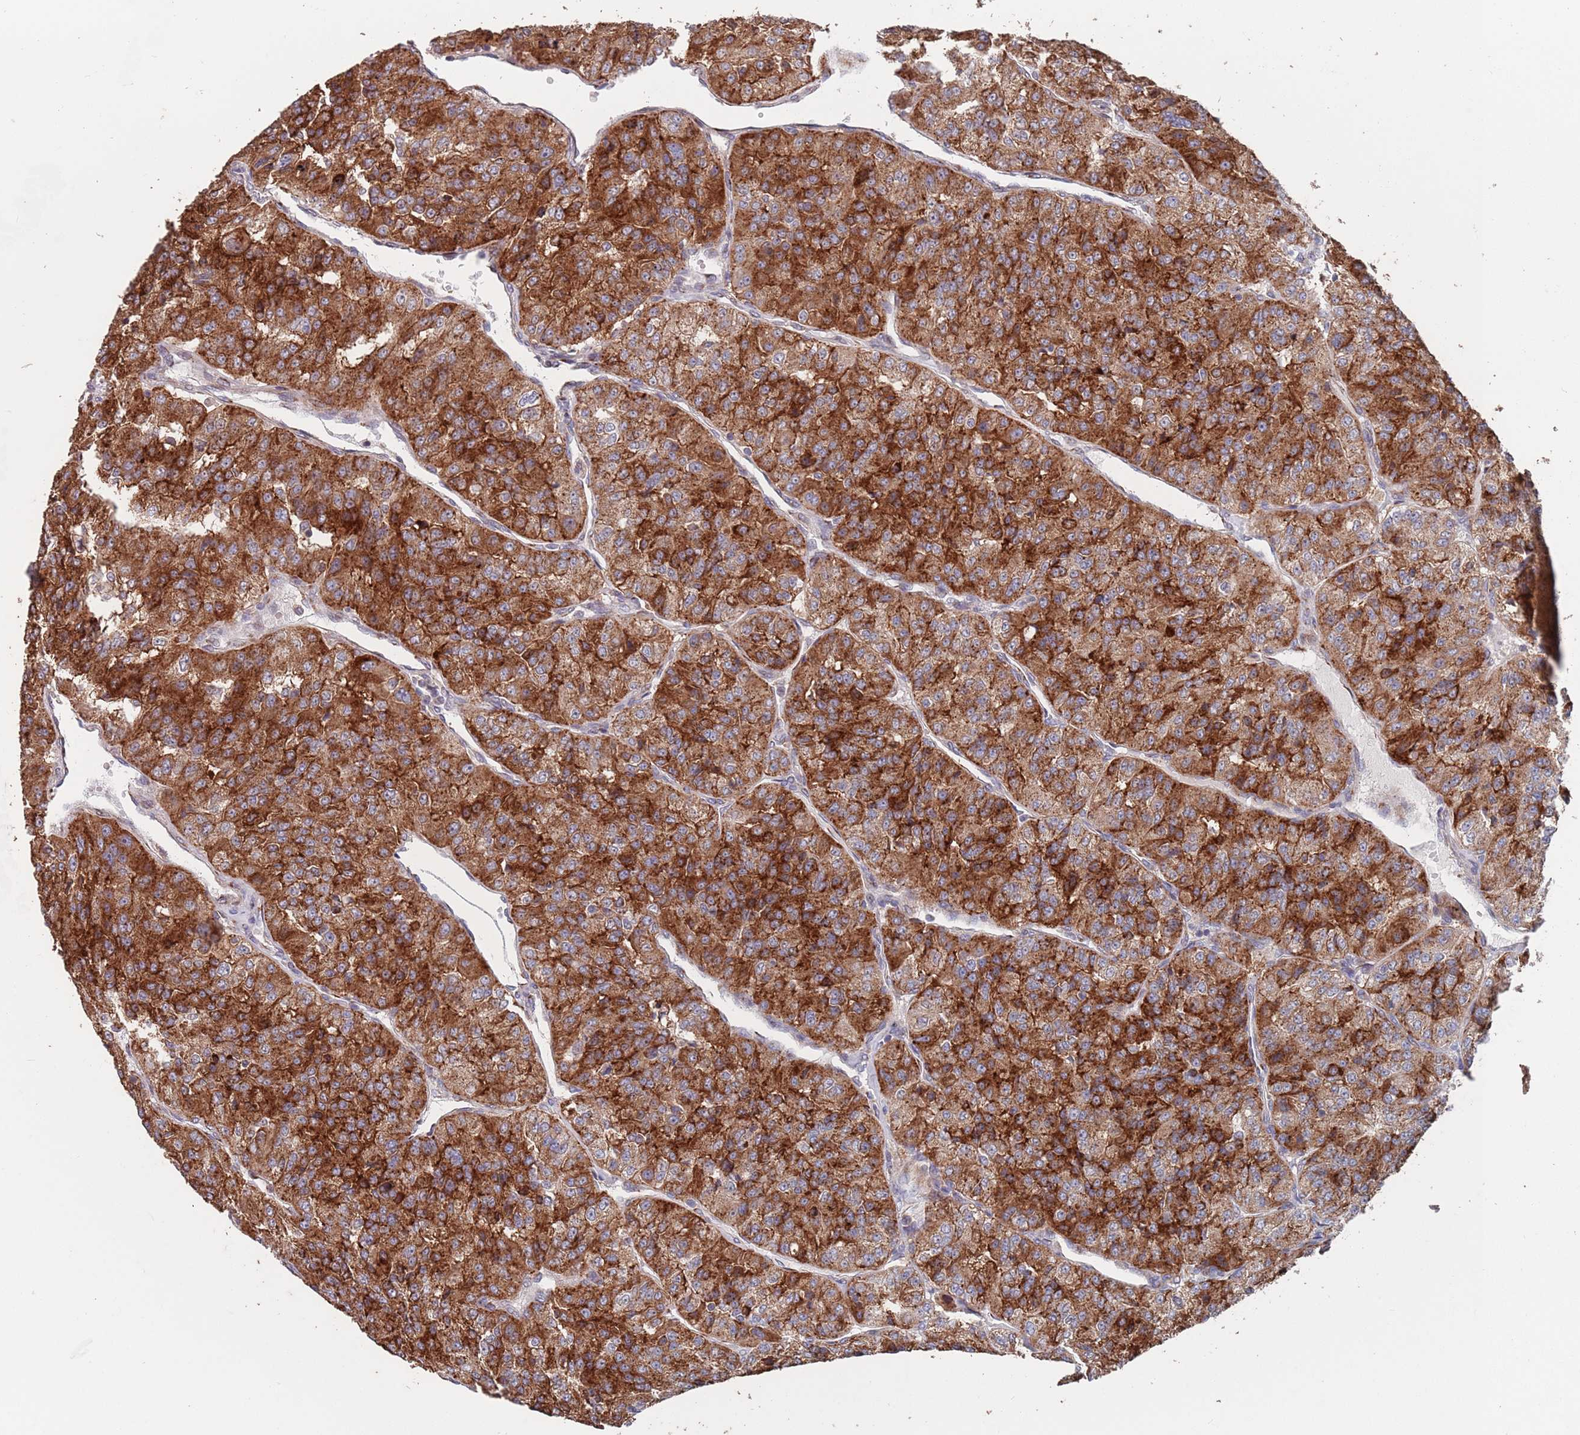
{"staining": {"intensity": "strong", "quantity": ">75%", "location": "cytoplasmic/membranous"}, "tissue": "renal cancer", "cell_type": "Tumor cells", "image_type": "cancer", "snomed": [{"axis": "morphology", "description": "Adenocarcinoma, NOS"}, {"axis": "topography", "description": "Kidney"}], "caption": "Strong cytoplasmic/membranous expression for a protein is identified in about >75% of tumor cells of renal adenocarcinoma using immunohistochemistry (IHC).", "gene": "UNC45A", "patient": {"sex": "female", "age": 63}}